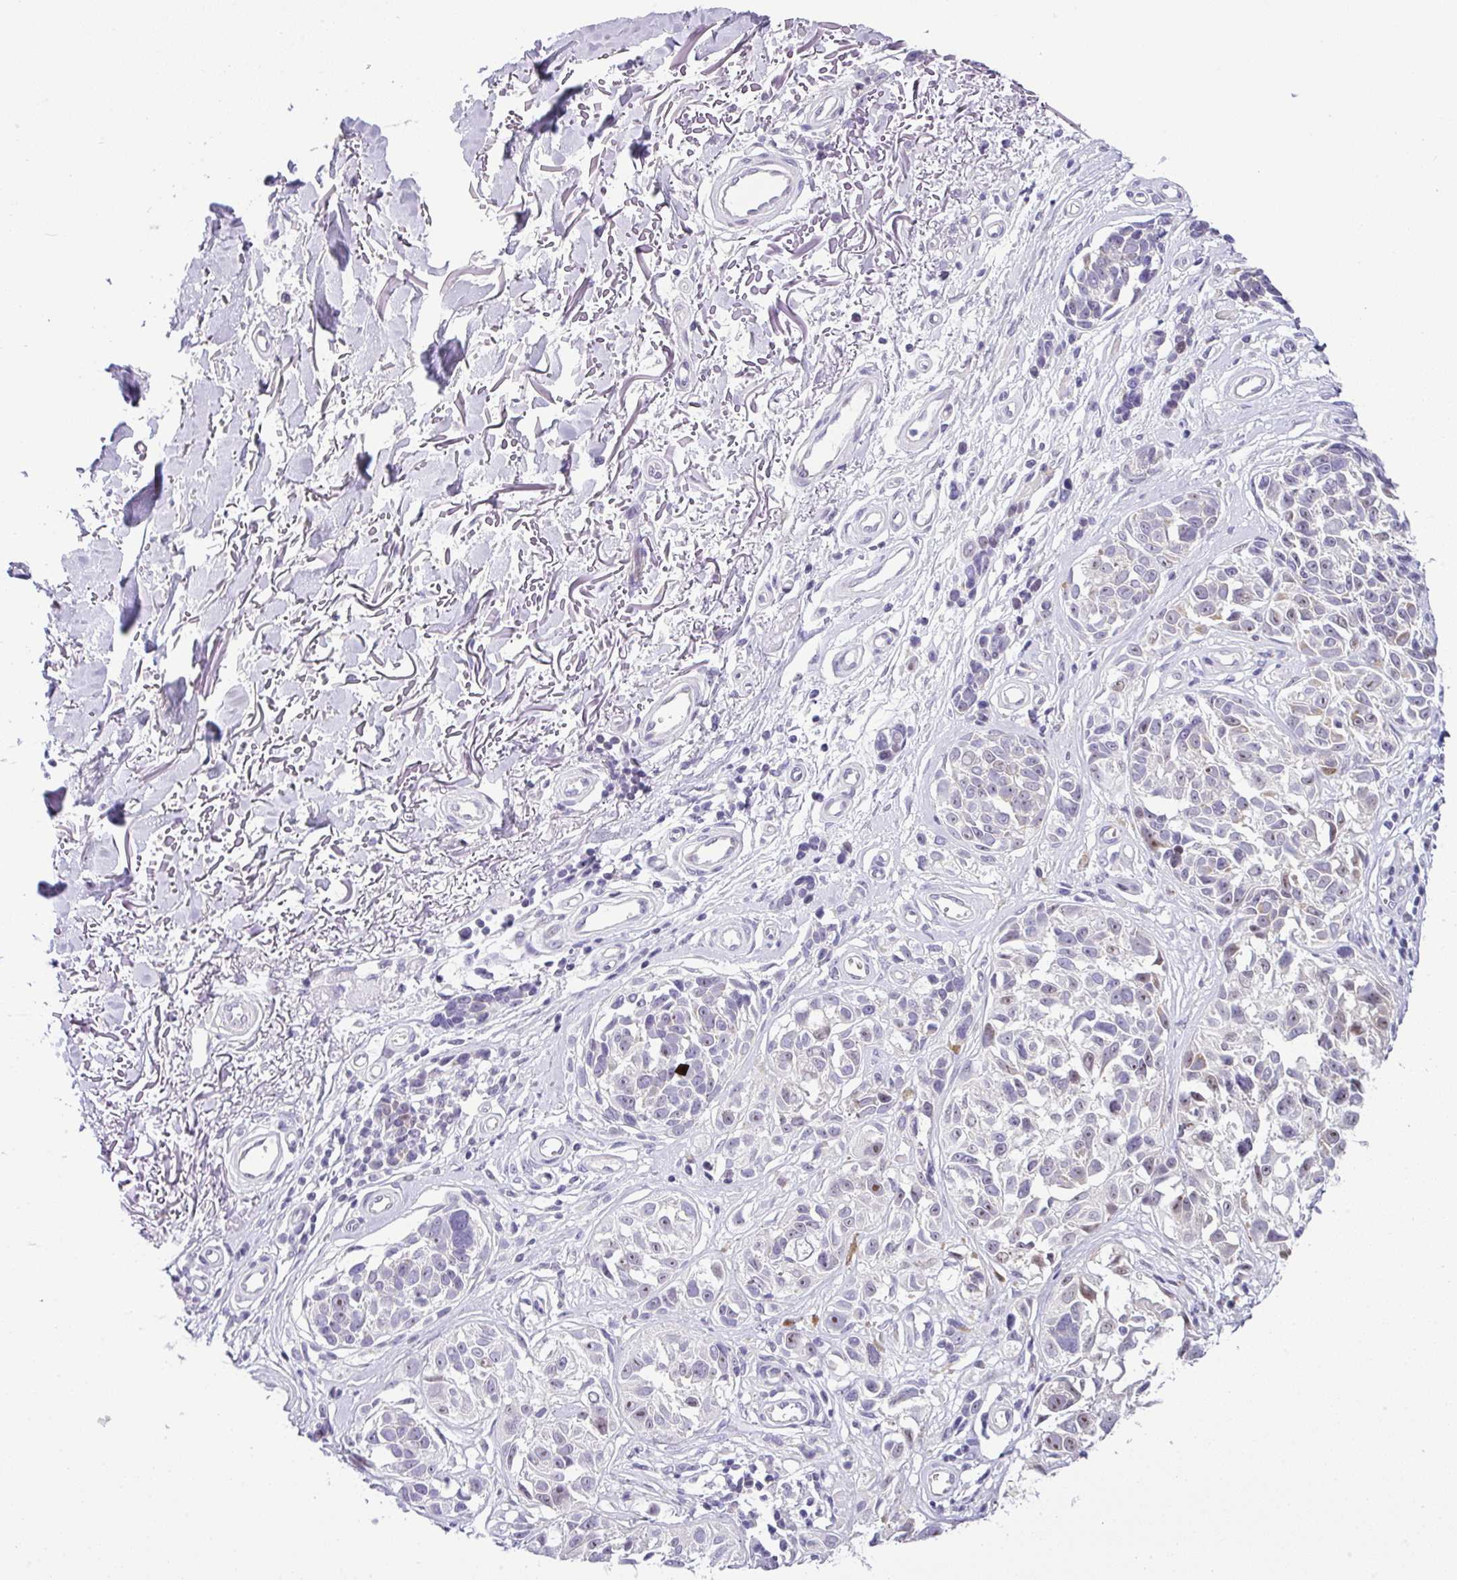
{"staining": {"intensity": "weak", "quantity": "25%-75%", "location": "nuclear"}, "tissue": "melanoma", "cell_type": "Tumor cells", "image_type": "cancer", "snomed": [{"axis": "morphology", "description": "Malignant melanoma, NOS"}, {"axis": "topography", "description": "Skin"}], "caption": "This is an image of immunohistochemistry staining of malignant melanoma, which shows weak positivity in the nuclear of tumor cells.", "gene": "NDUFB2", "patient": {"sex": "male", "age": 73}}